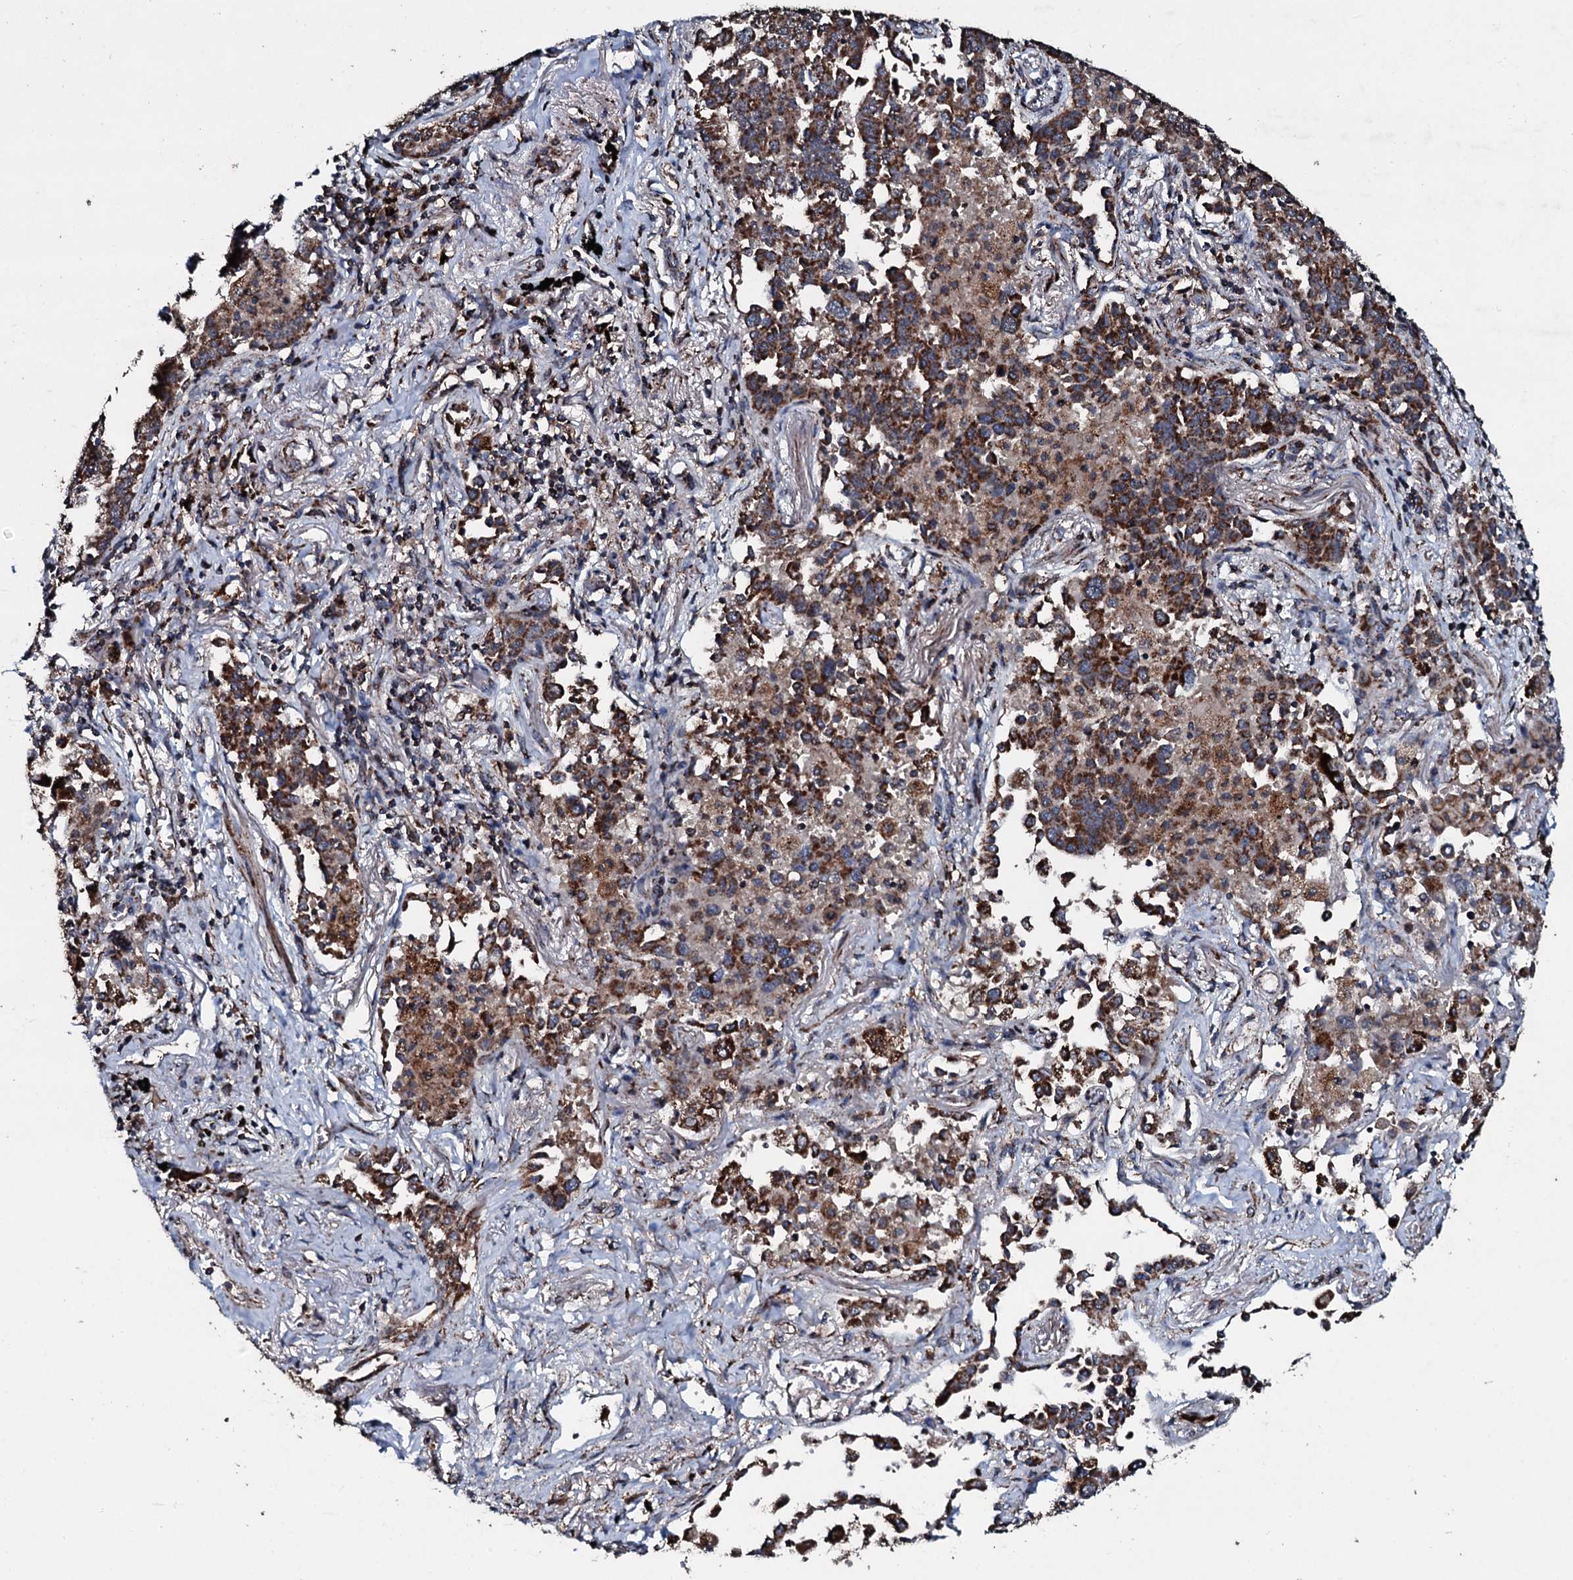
{"staining": {"intensity": "strong", "quantity": ">75%", "location": "cytoplasmic/membranous"}, "tissue": "lung cancer", "cell_type": "Tumor cells", "image_type": "cancer", "snomed": [{"axis": "morphology", "description": "Adenocarcinoma, NOS"}, {"axis": "topography", "description": "Lung"}], "caption": "Lung adenocarcinoma was stained to show a protein in brown. There is high levels of strong cytoplasmic/membranous staining in approximately >75% of tumor cells.", "gene": "DYNC2I2", "patient": {"sex": "male", "age": 67}}